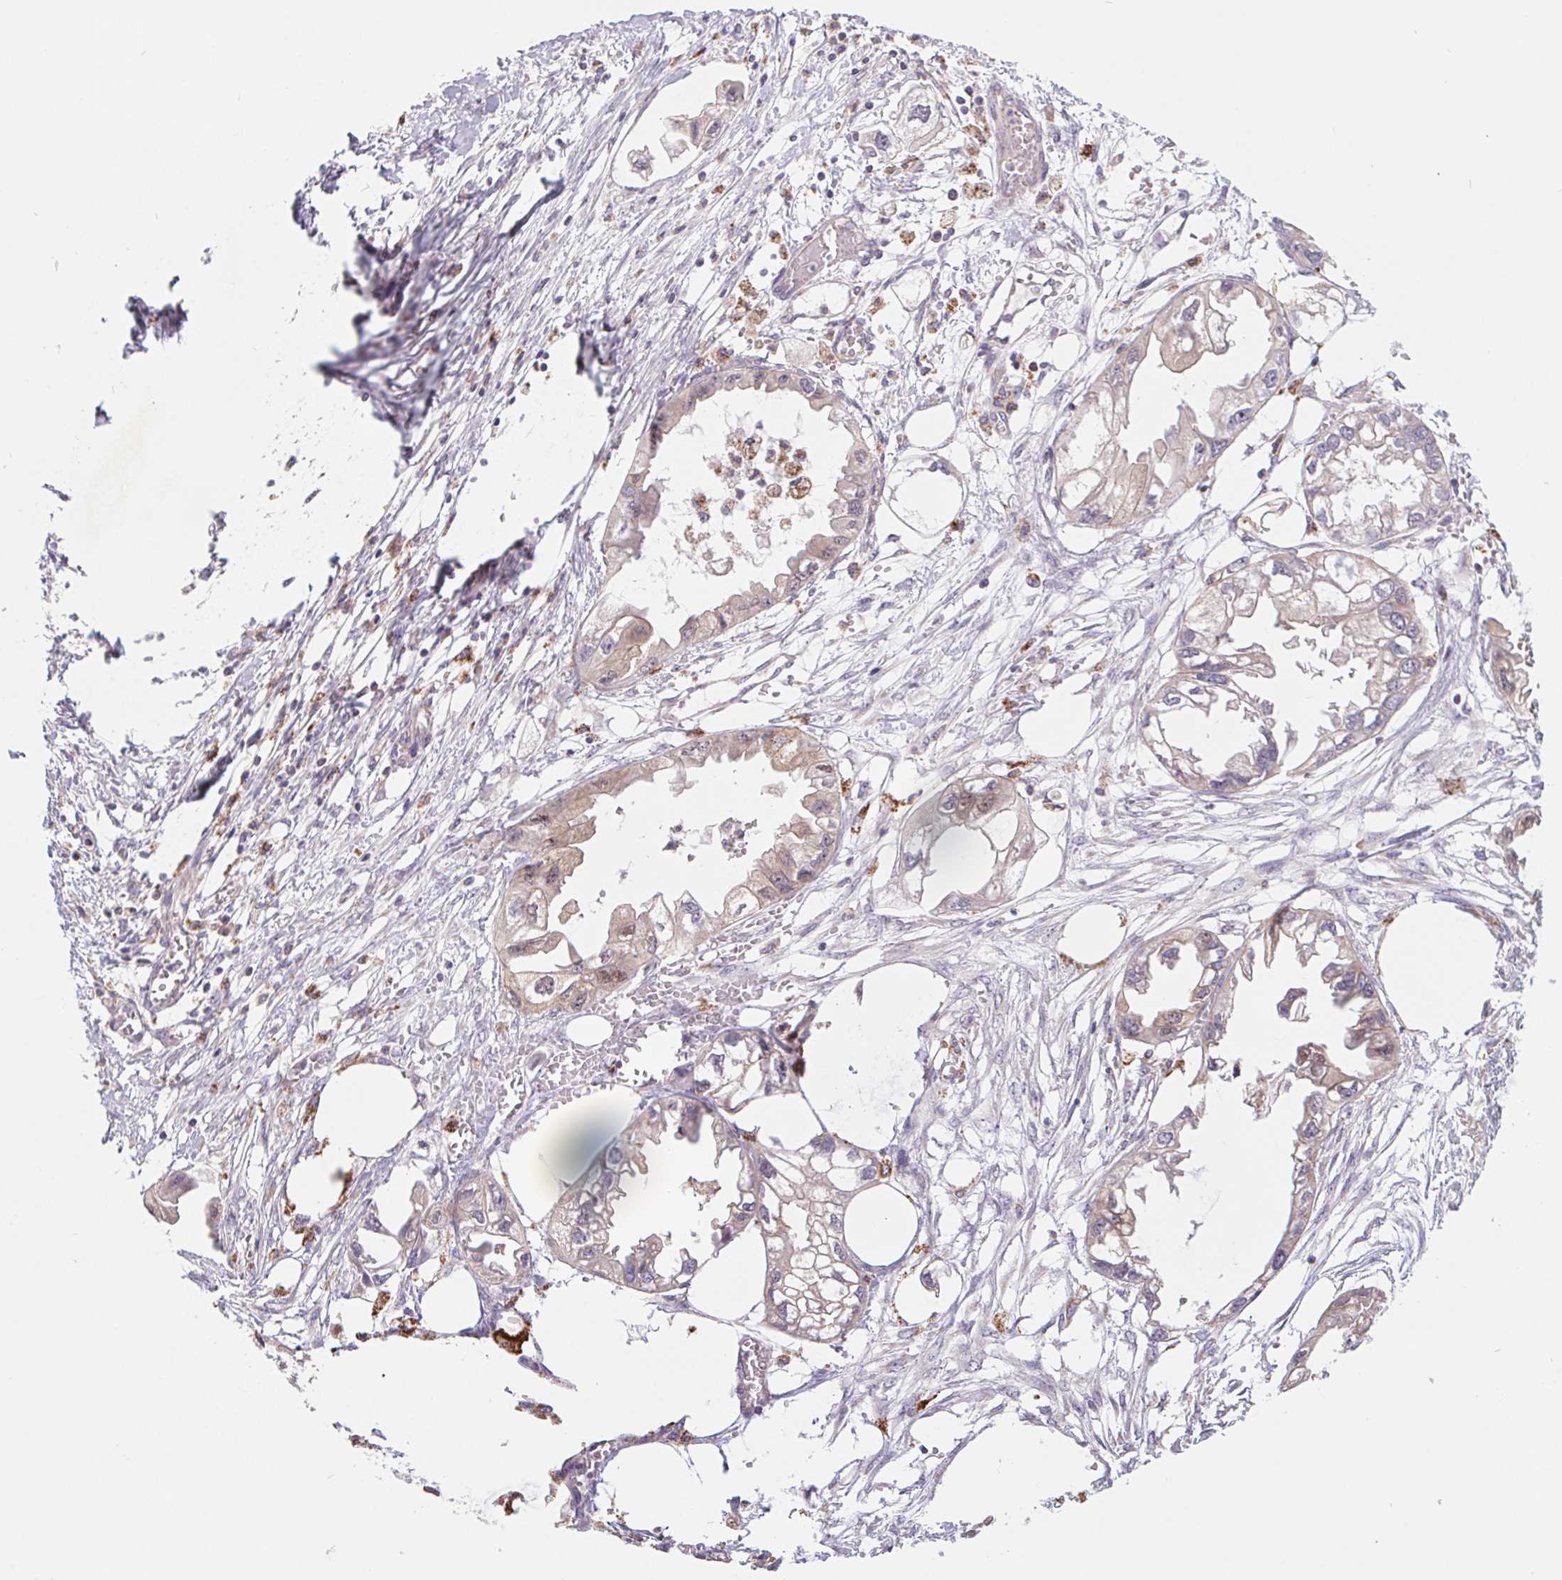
{"staining": {"intensity": "weak", "quantity": "<25%", "location": "cytoplasmic/membranous"}, "tissue": "endometrial cancer", "cell_type": "Tumor cells", "image_type": "cancer", "snomed": [{"axis": "morphology", "description": "Adenocarcinoma, NOS"}, {"axis": "morphology", "description": "Adenocarcinoma, metastatic, NOS"}, {"axis": "topography", "description": "Adipose tissue"}, {"axis": "topography", "description": "Endometrium"}], "caption": "IHC histopathology image of neoplastic tissue: human adenocarcinoma (endometrial) stained with DAB reveals no significant protein positivity in tumor cells. (Stains: DAB (3,3'-diaminobenzidine) immunohistochemistry with hematoxylin counter stain, Microscopy: brightfield microscopy at high magnification).", "gene": "EMC6", "patient": {"sex": "female", "age": 67}}